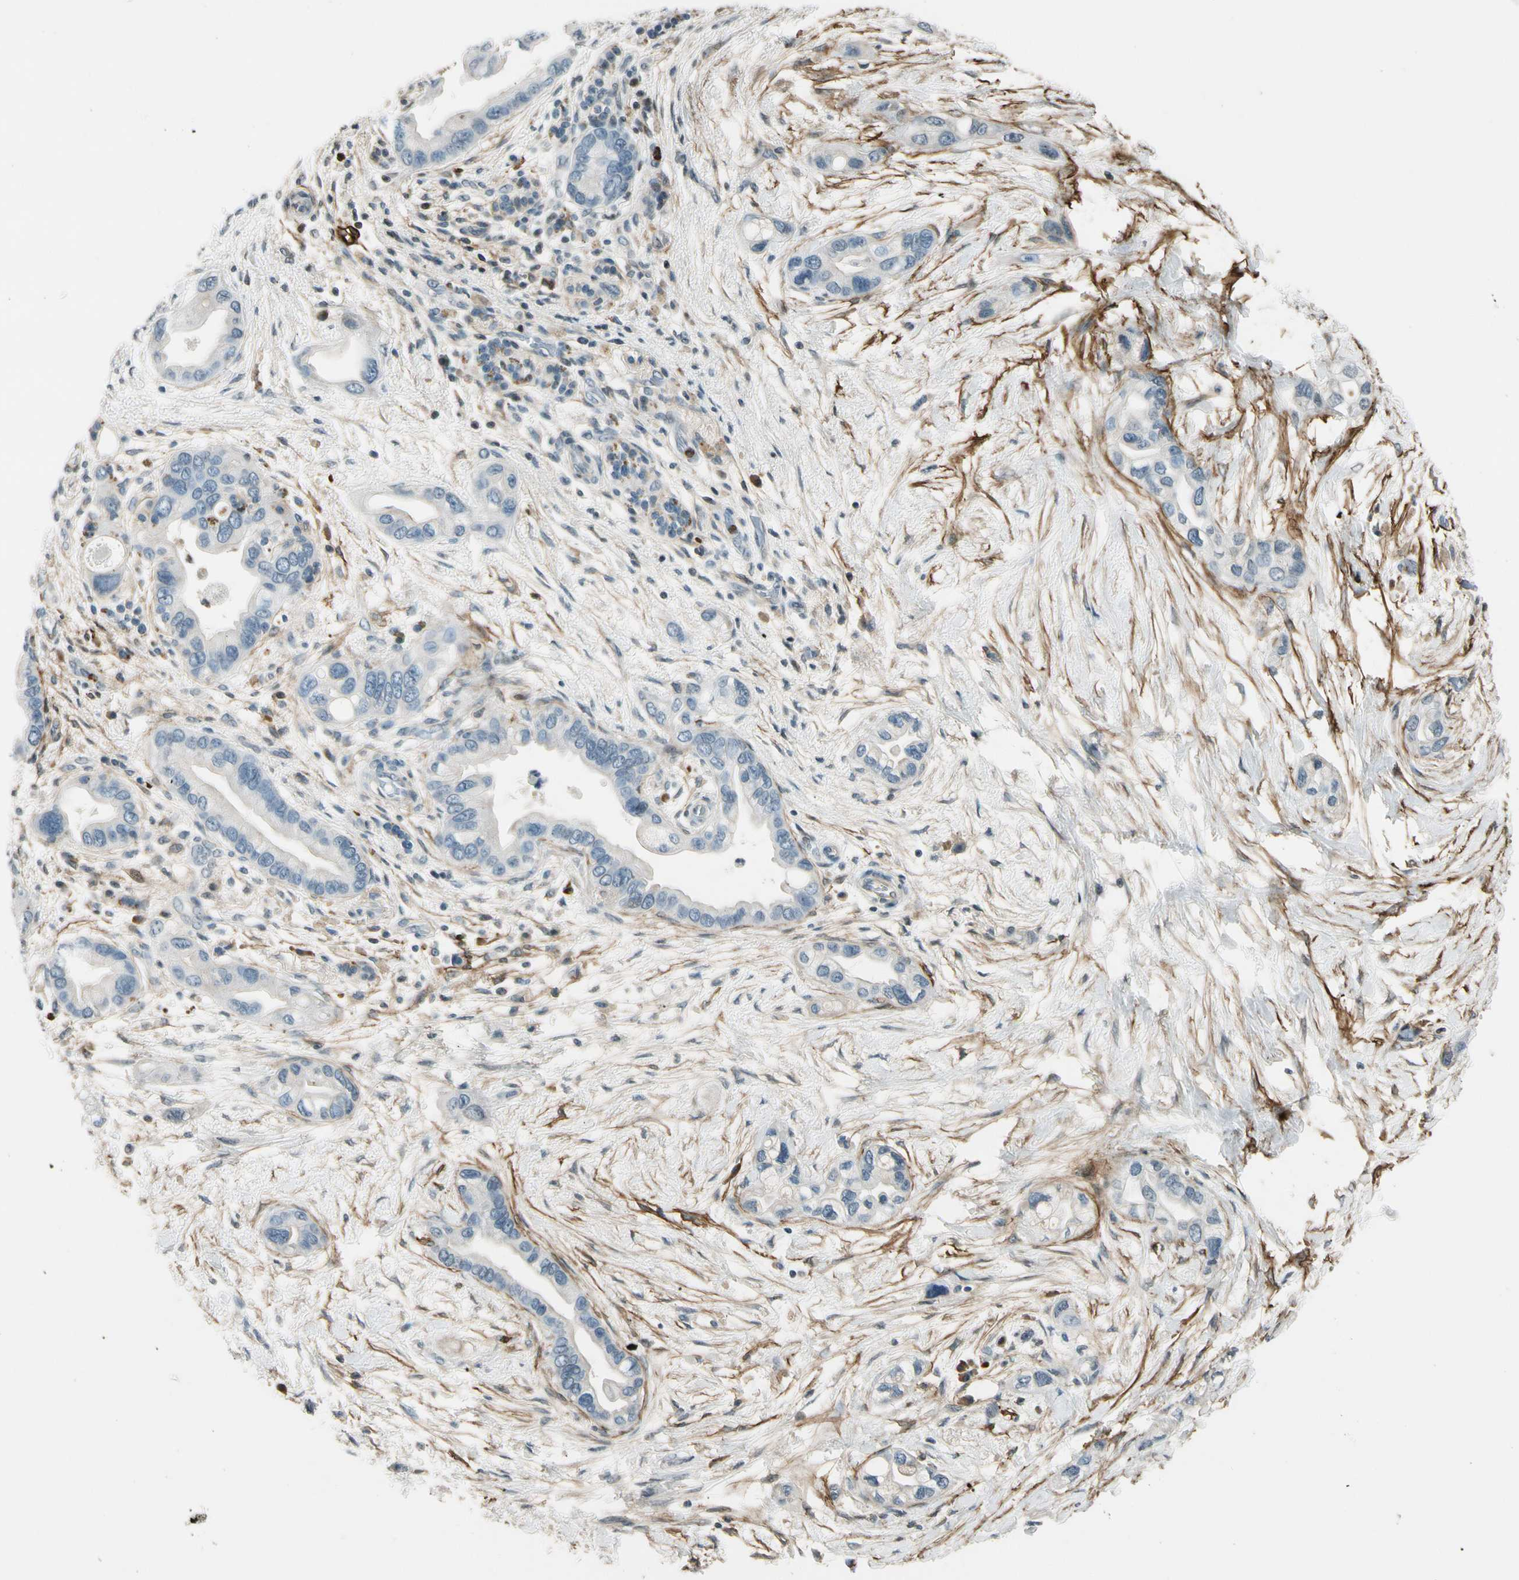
{"staining": {"intensity": "negative", "quantity": "none", "location": "none"}, "tissue": "pancreatic cancer", "cell_type": "Tumor cells", "image_type": "cancer", "snomed": [{"axis": "morphology", "description": "Adenocarcinoma, NOS"}, {"axis": "topography", "description": "Pancreas"}], "caption": "Image shows no significant protein expression in tumor cells of pancreatic adenocarcinoma.", "gene": "PDPN", "patient": {"sex": "female", "age": 77}}